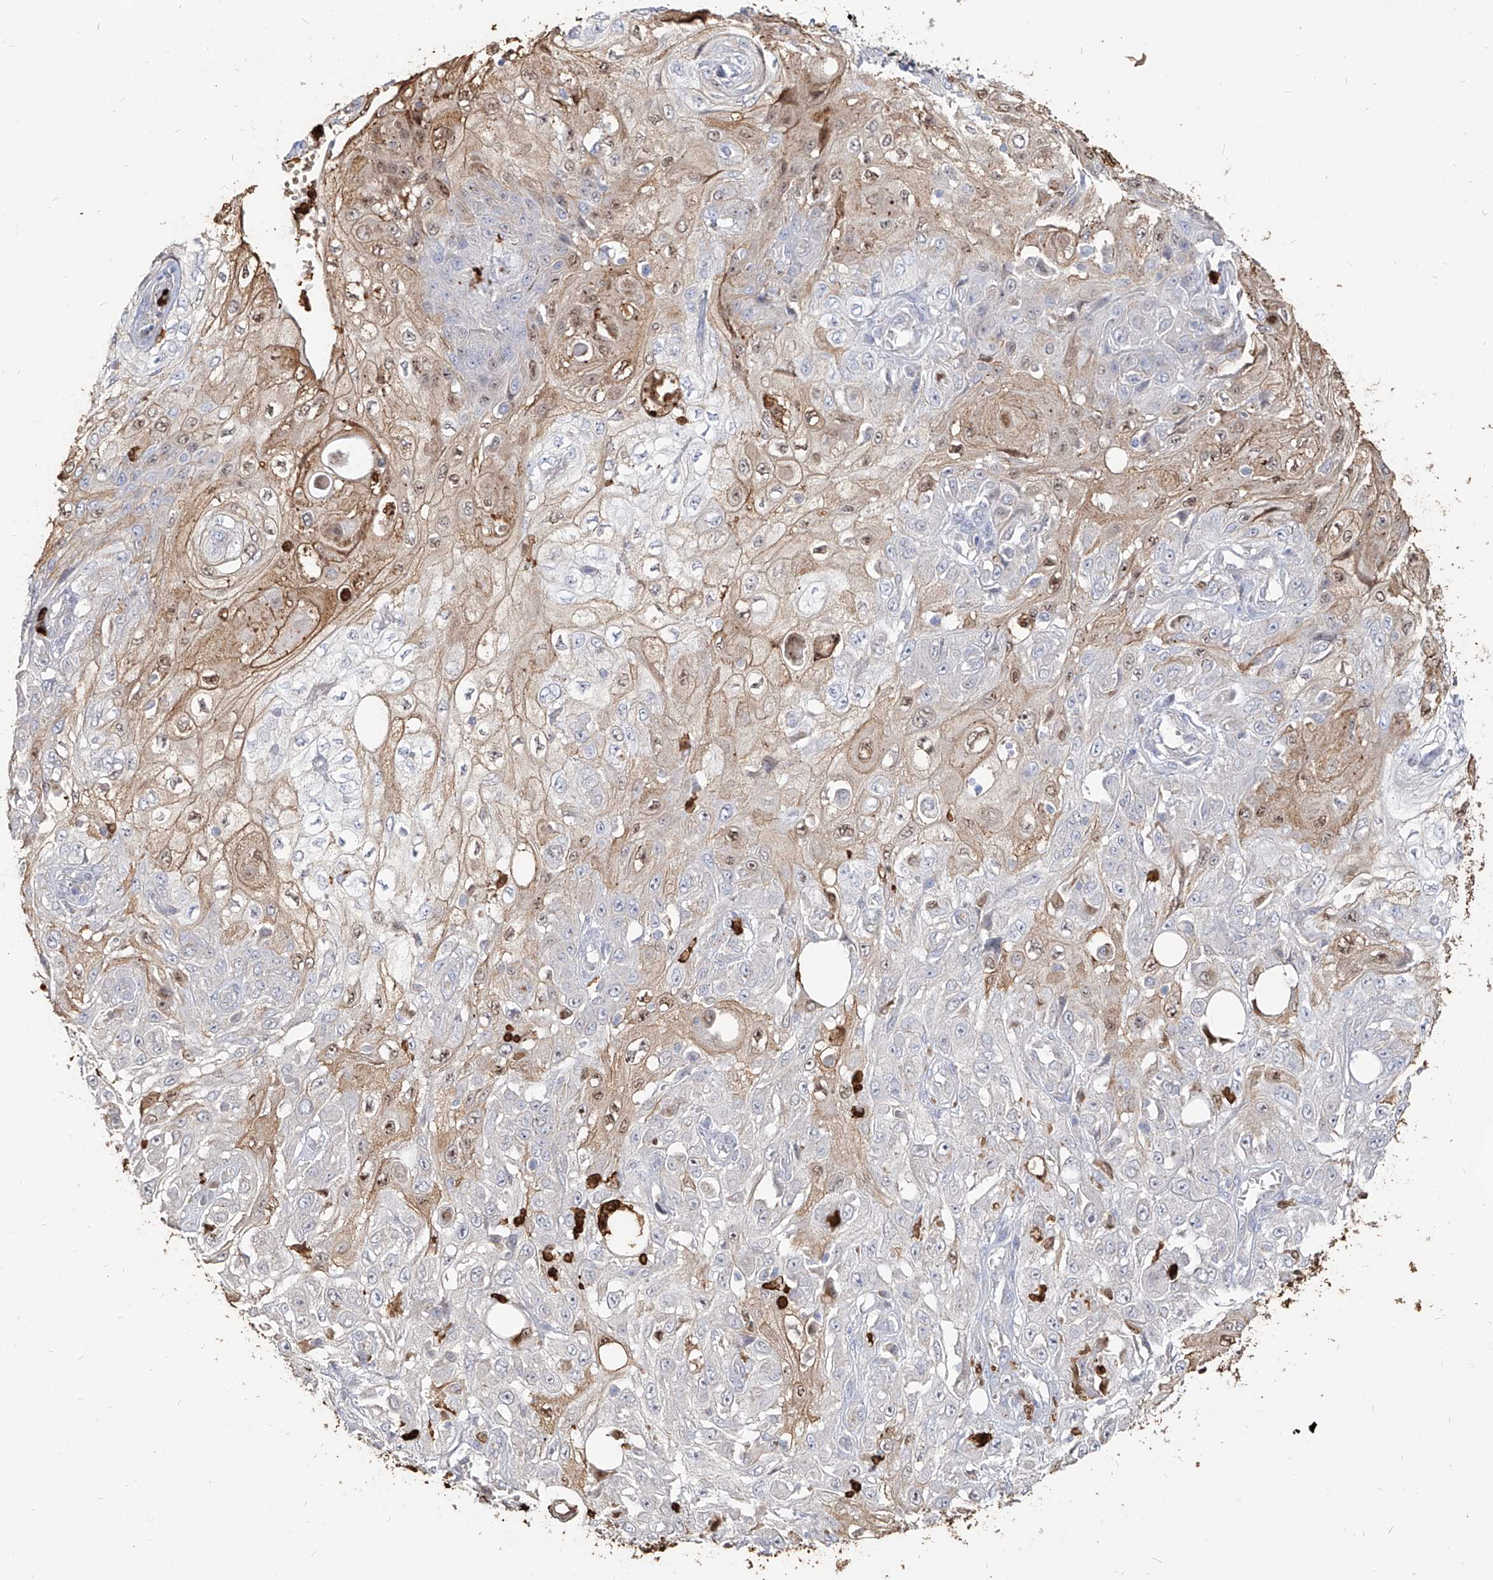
{"staining": {"intensity": "weak", "quantity": "25%-75%", "location": "cytoplasmic/membranous,nuclear"}, "tissue": "skin cancer", "cell_type": "Tumor cells", "image_type": "cancer", "snomed": [{"axis": "morphology", "description": "Squamous cell carcinoma, NOS"}, {"axis": "morphology", "description": "Squamous cell carcinoma, metastatic, NOS"}, {"axis": "topography", "description": "Skin"}, {"axis": "topography", "description": "Lymph node"}], "caption": "Immunohistochemical staining of human skin cancer shows weak cytoplasmic/membranous and nuclear protein expression in about 25%-75% of tumor cells. Using DAB (3,3'-diaminobenzidine) (brown) and hematoxylin (blue) stains, captured at high magnification using brightfield microscopy.", "gene": "ZNF227", "patient": {"sex": "male", "age": 75}}